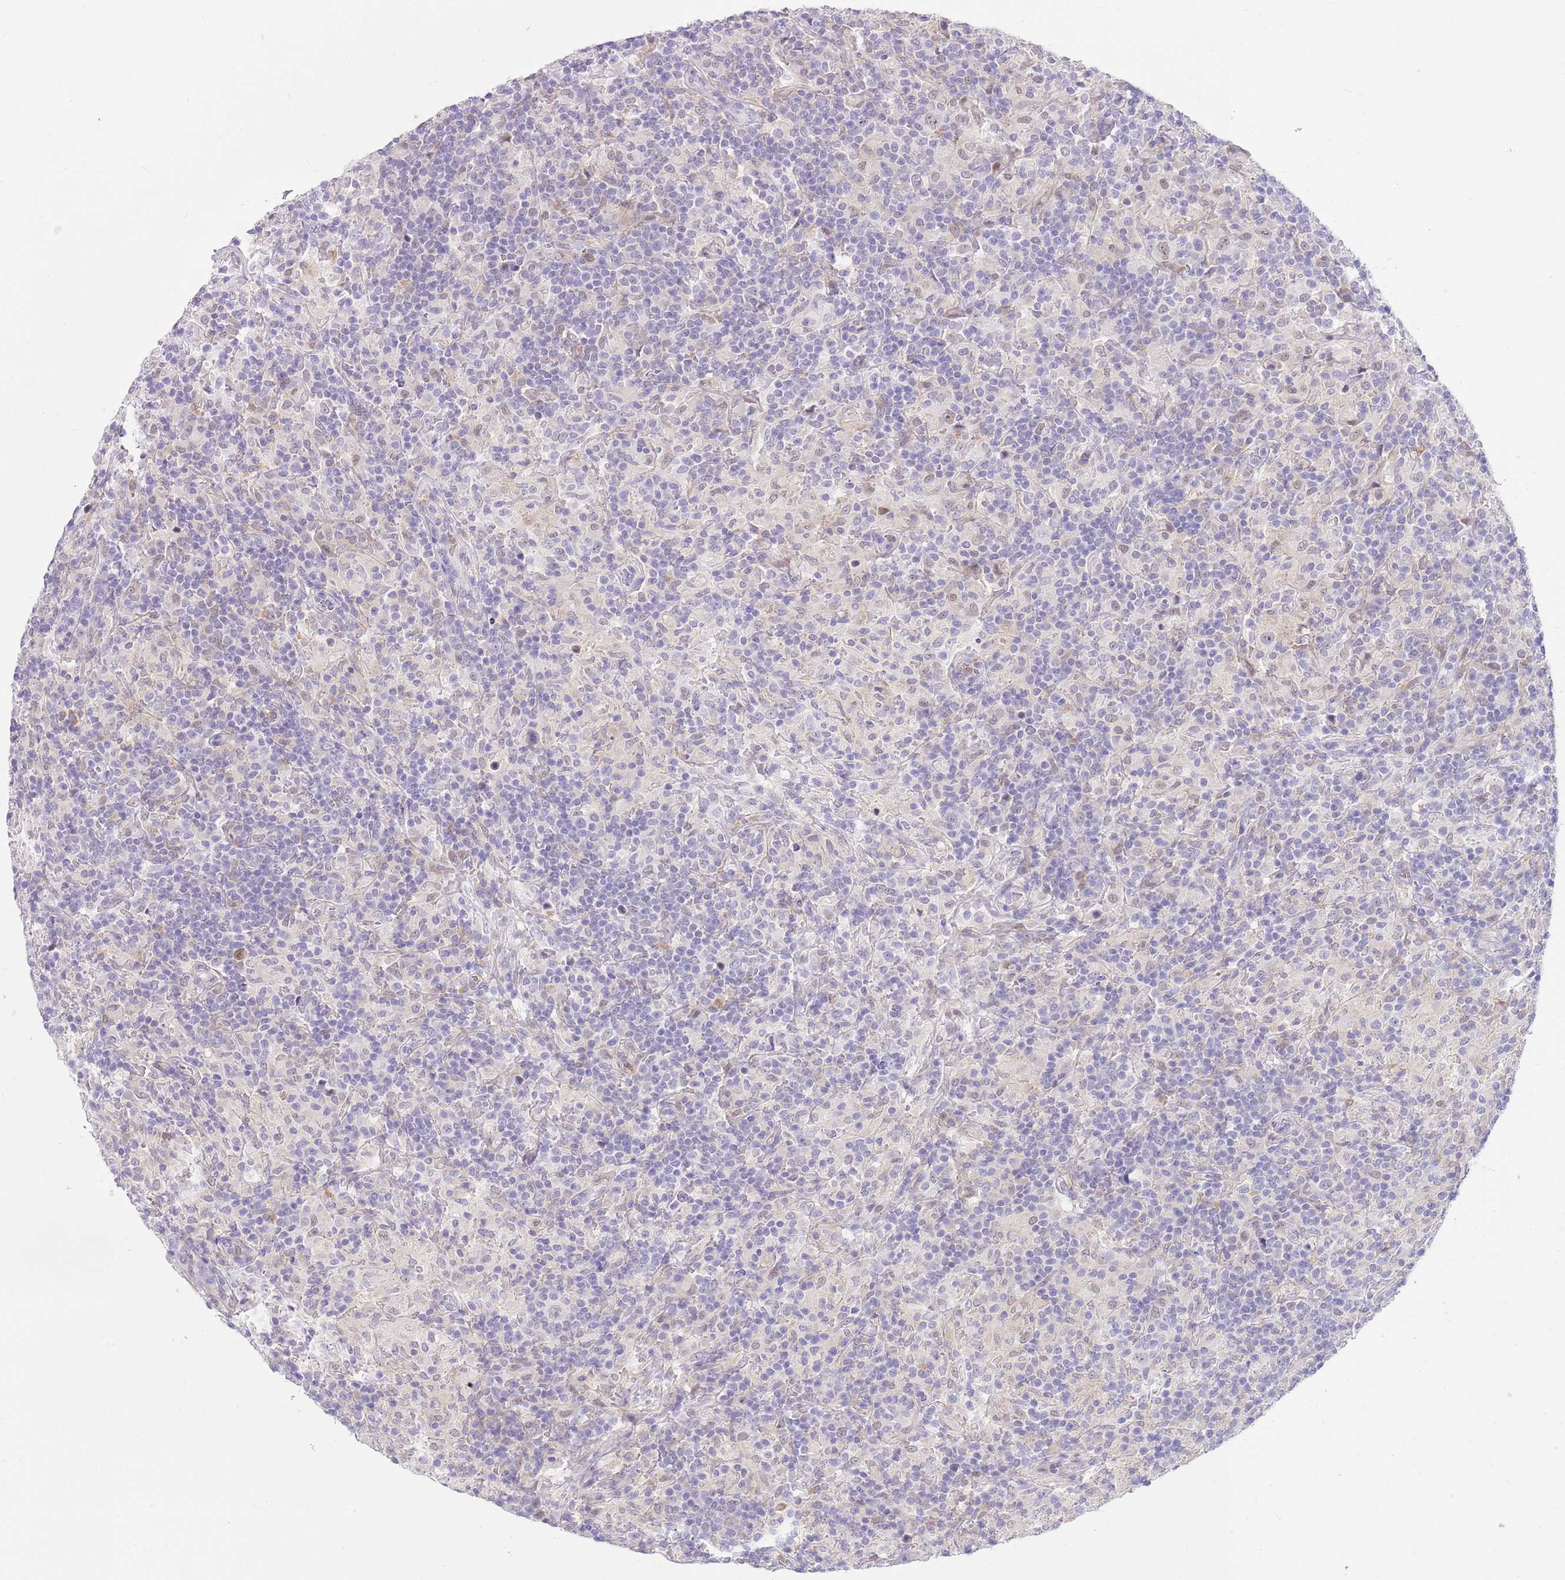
{"staining": {"intensity": "weak", "quantity": "<25%", "location": "nuclear"}, "tissue": "lymphoma", "cell_type": "Tumor cells", "image_type": "cancer", "snomed": [{"axis": "morphology", "description": "Hodgkin's disease, NOS"}, {"axis": "topography", "description": "Lymph node"}], "caption": "Hodgkin's disease was stained to show a protein in brown. There is no significant positivity in tumor cells.", "gene": "PPP1R17", "patient": {"sex": "male", "age": 70}}